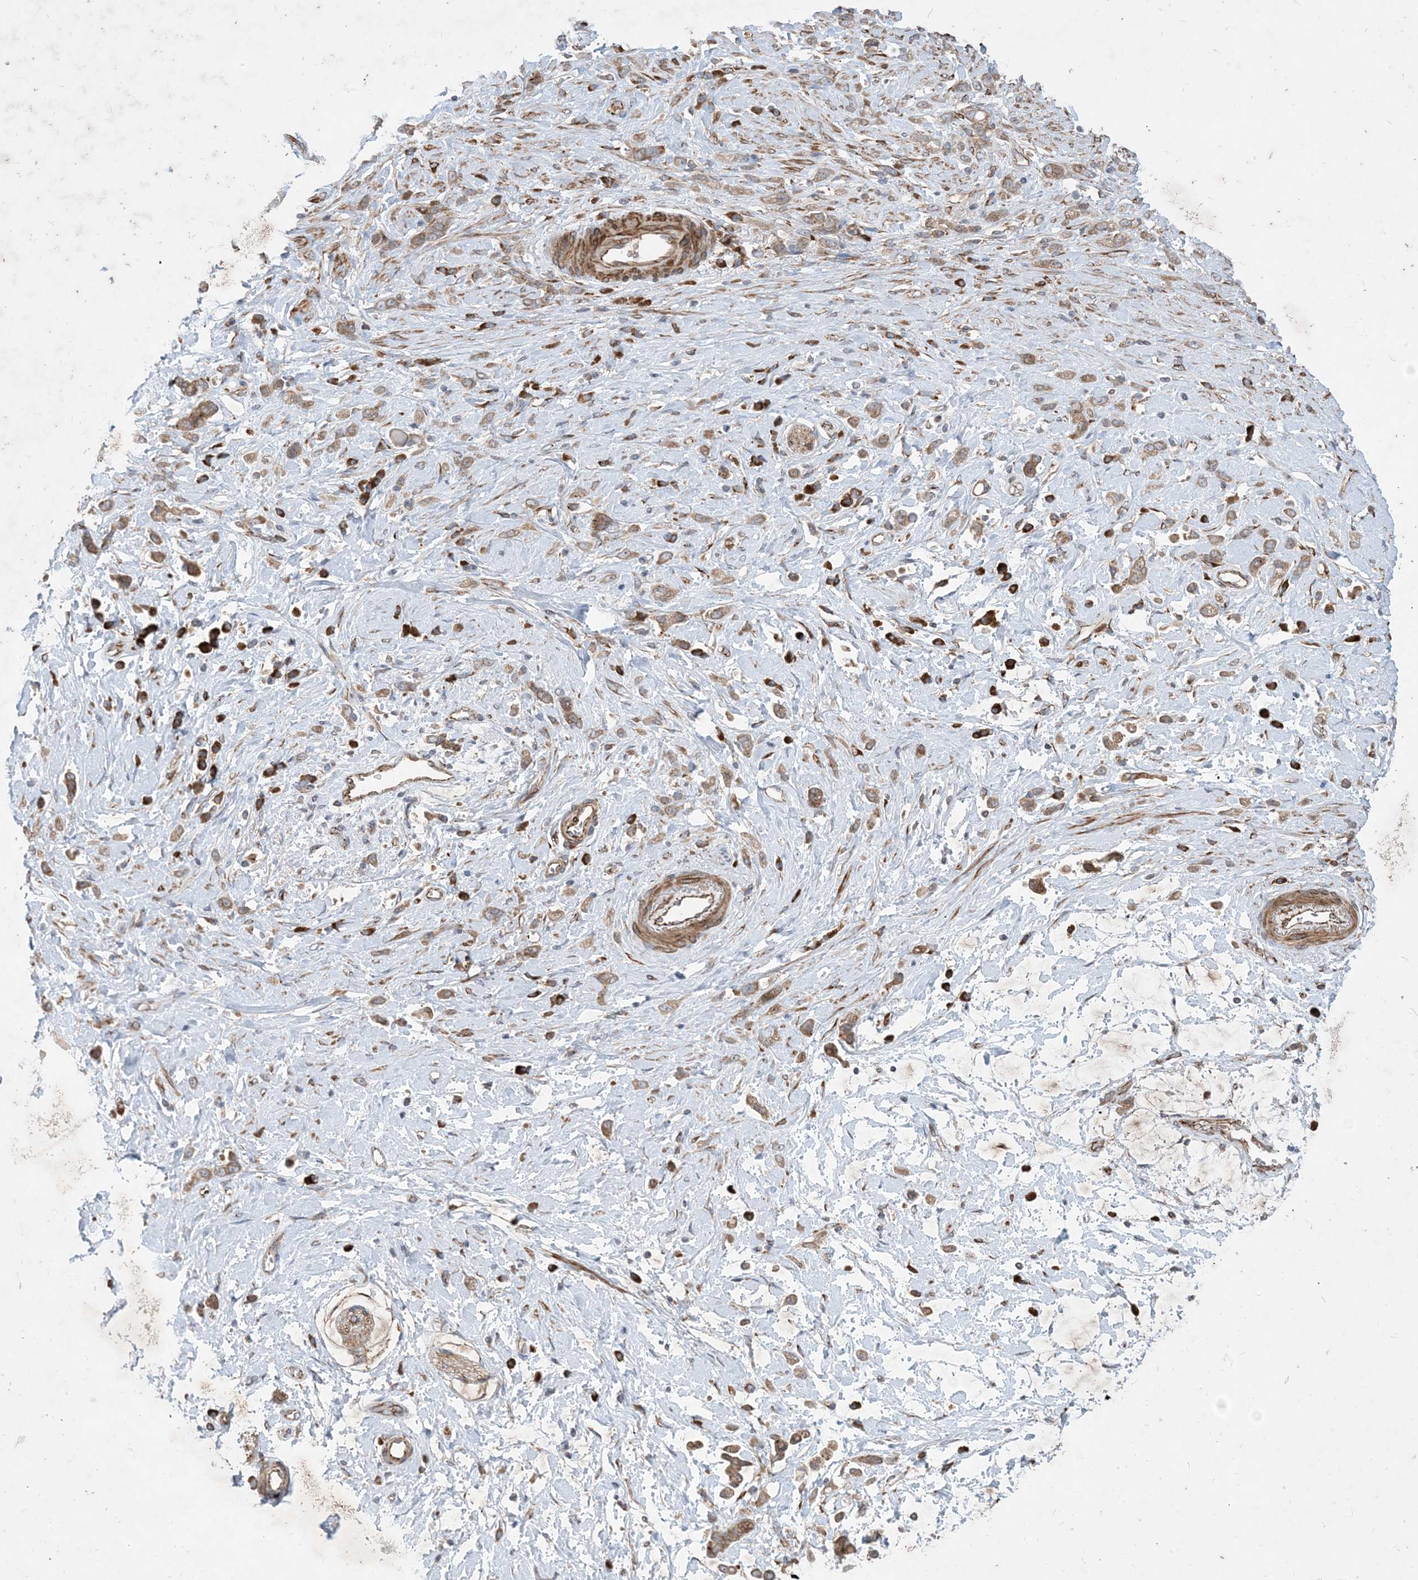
{"staining": {"intensity": "moderate", "quantity": ">75%", "location": "cytoplasmic/membranous"}, "tissue": "stomach cancer", "cell_type": "Tumor cells", "image_type": "cancer", "snomed": [{"axis": "morphology", "description": "Adenocarcinoma, NOS"}, {"axis": "topography", "description": "Stomach"}], "caption": "A photomicrograph showing moderate cytoplasmic/membranous positivity in approximately >75% of tumor cells in stomach cancer, as visualized by brown immunohistochemical staining.", "gene": "OTOP1", "patient": {"sex": "female", "age": 60}}